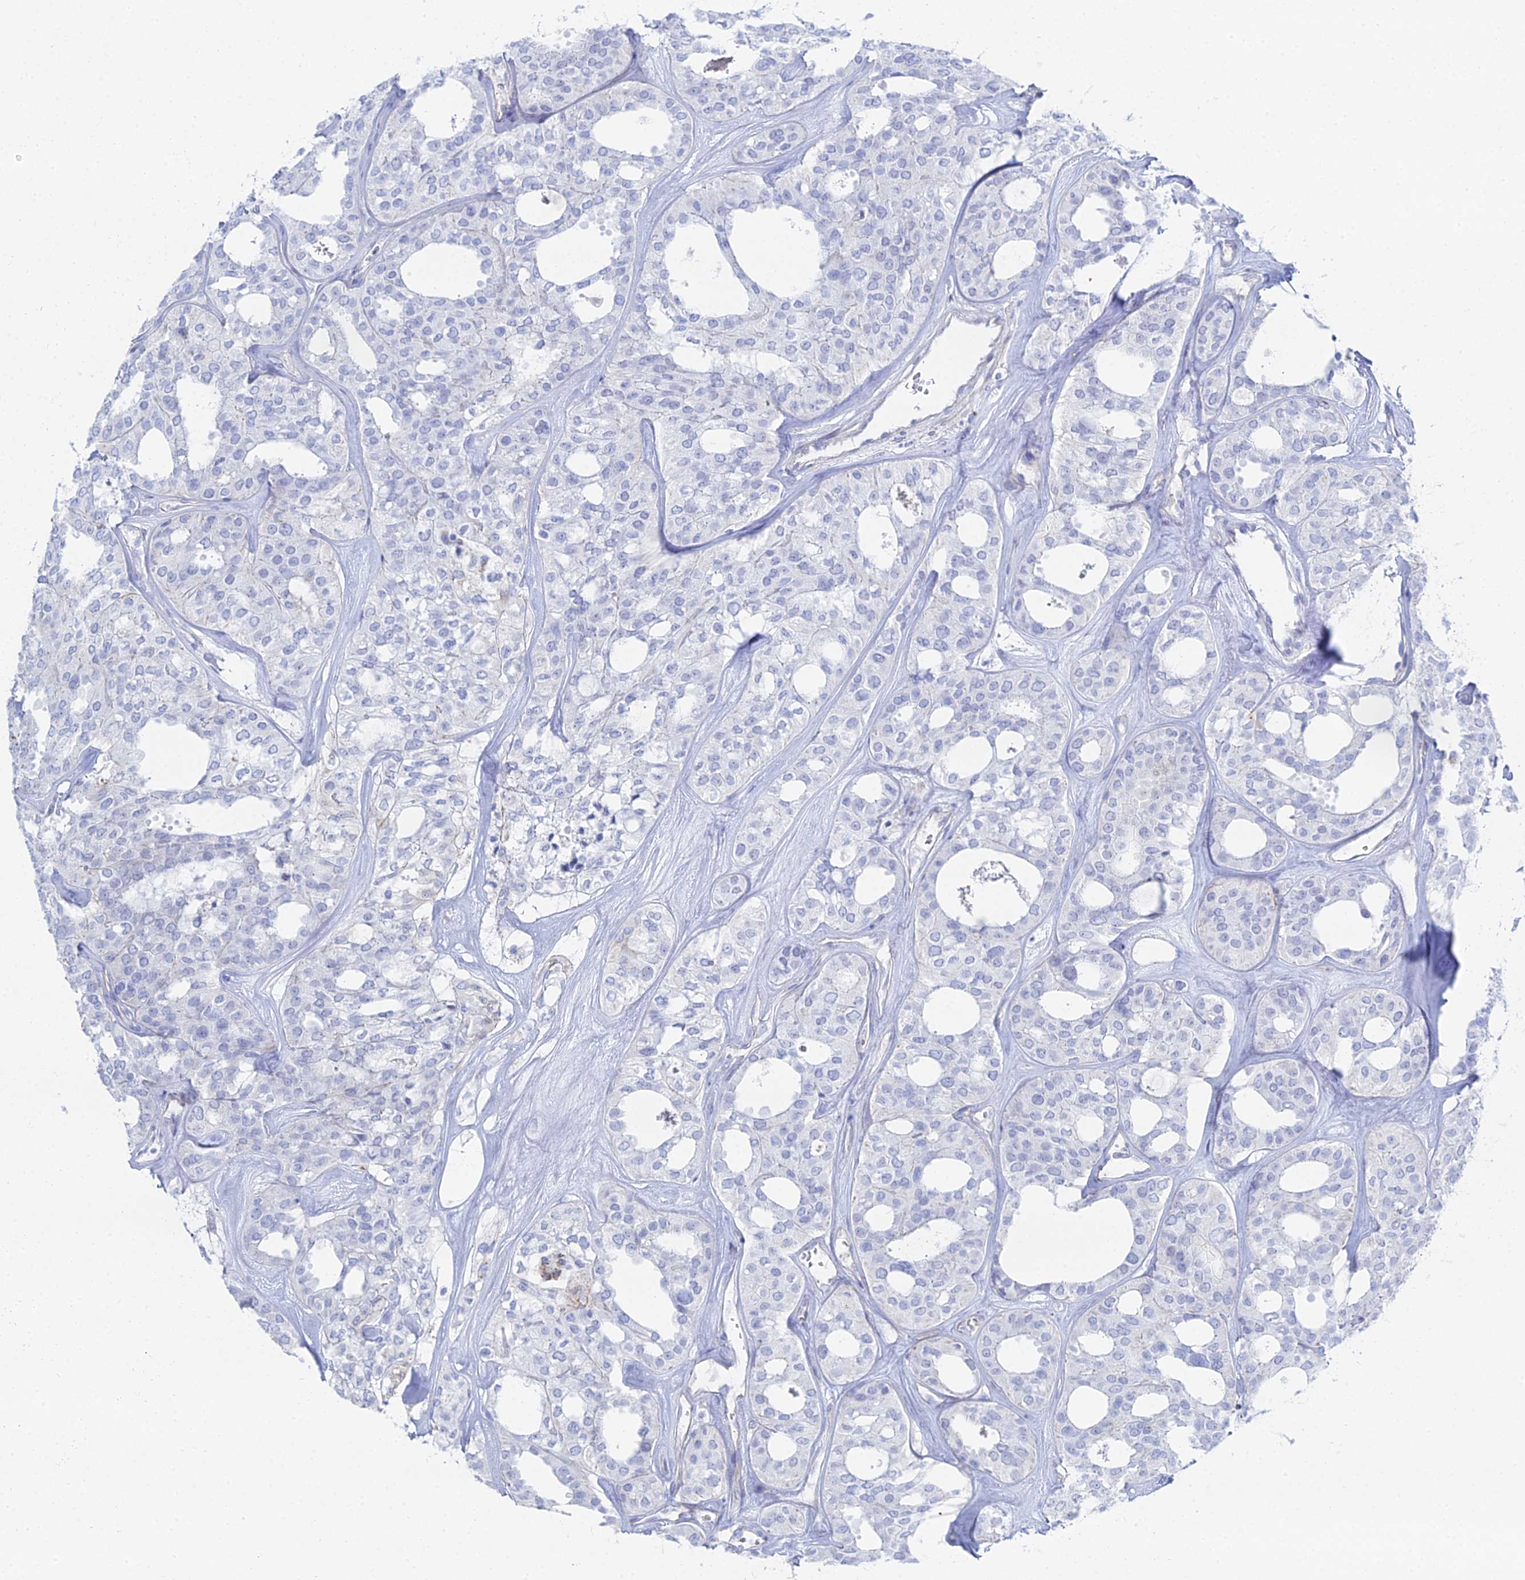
{"staining": {"intensity": "negative", "quantity": "none", "location": "none"}, "tissue": "thyroid cancer", "cell_type": "Tumor cells", "image_type": "cancer", "snomed": [{"axis": "morphology", "description": "Follicular adenoma carcinoma, NOS"}, {"axis": "topography", "description": "Thyroid gland"}], "caption": "Histopathology image shows no significant protein expression in tumor cells of thyroid follicular adenoma carcinoma.", "gene": "DHX34", "patient": {"sex": "male", "age": 75}}